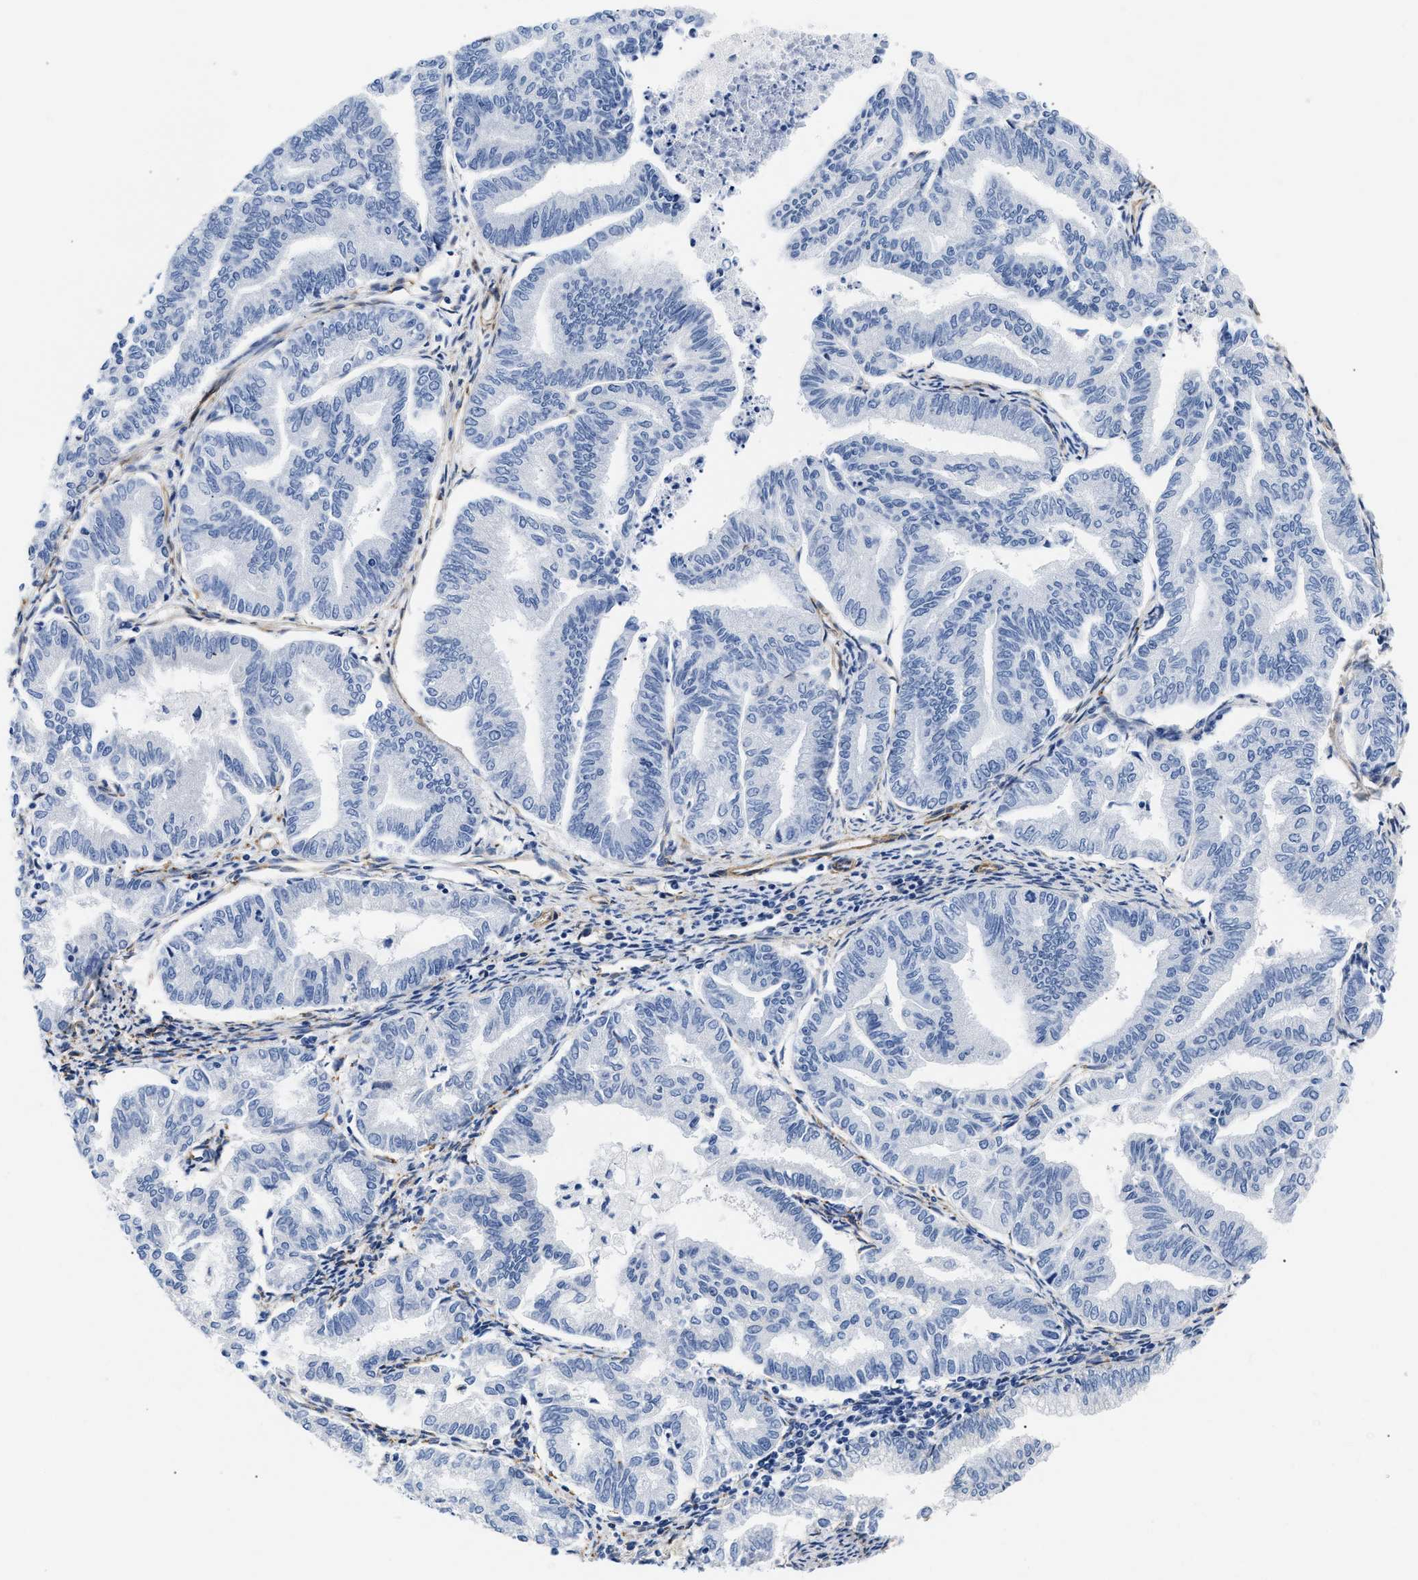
{"staining": {"intensity": "negative", "quantity": "none", "location": "none"}, "tissue": "endometrial cancer", "cell_type": "Tumor cells", "image_type": "cancer", "snomed": [{"axis": "morphology", "description": "Adenocarcinoma, NOS"}, {"axis": "topography", "description": "Endometrium"}], "caption": "Tumor cells are negative for protein expression in human endometrial adenocarcinoma. (DAB immunohistochemistry (IHC) visualized using brightfield microscopy, high magnification).", "gene": "TRIM29", "patient": {"sex": "female", "age": 79}}